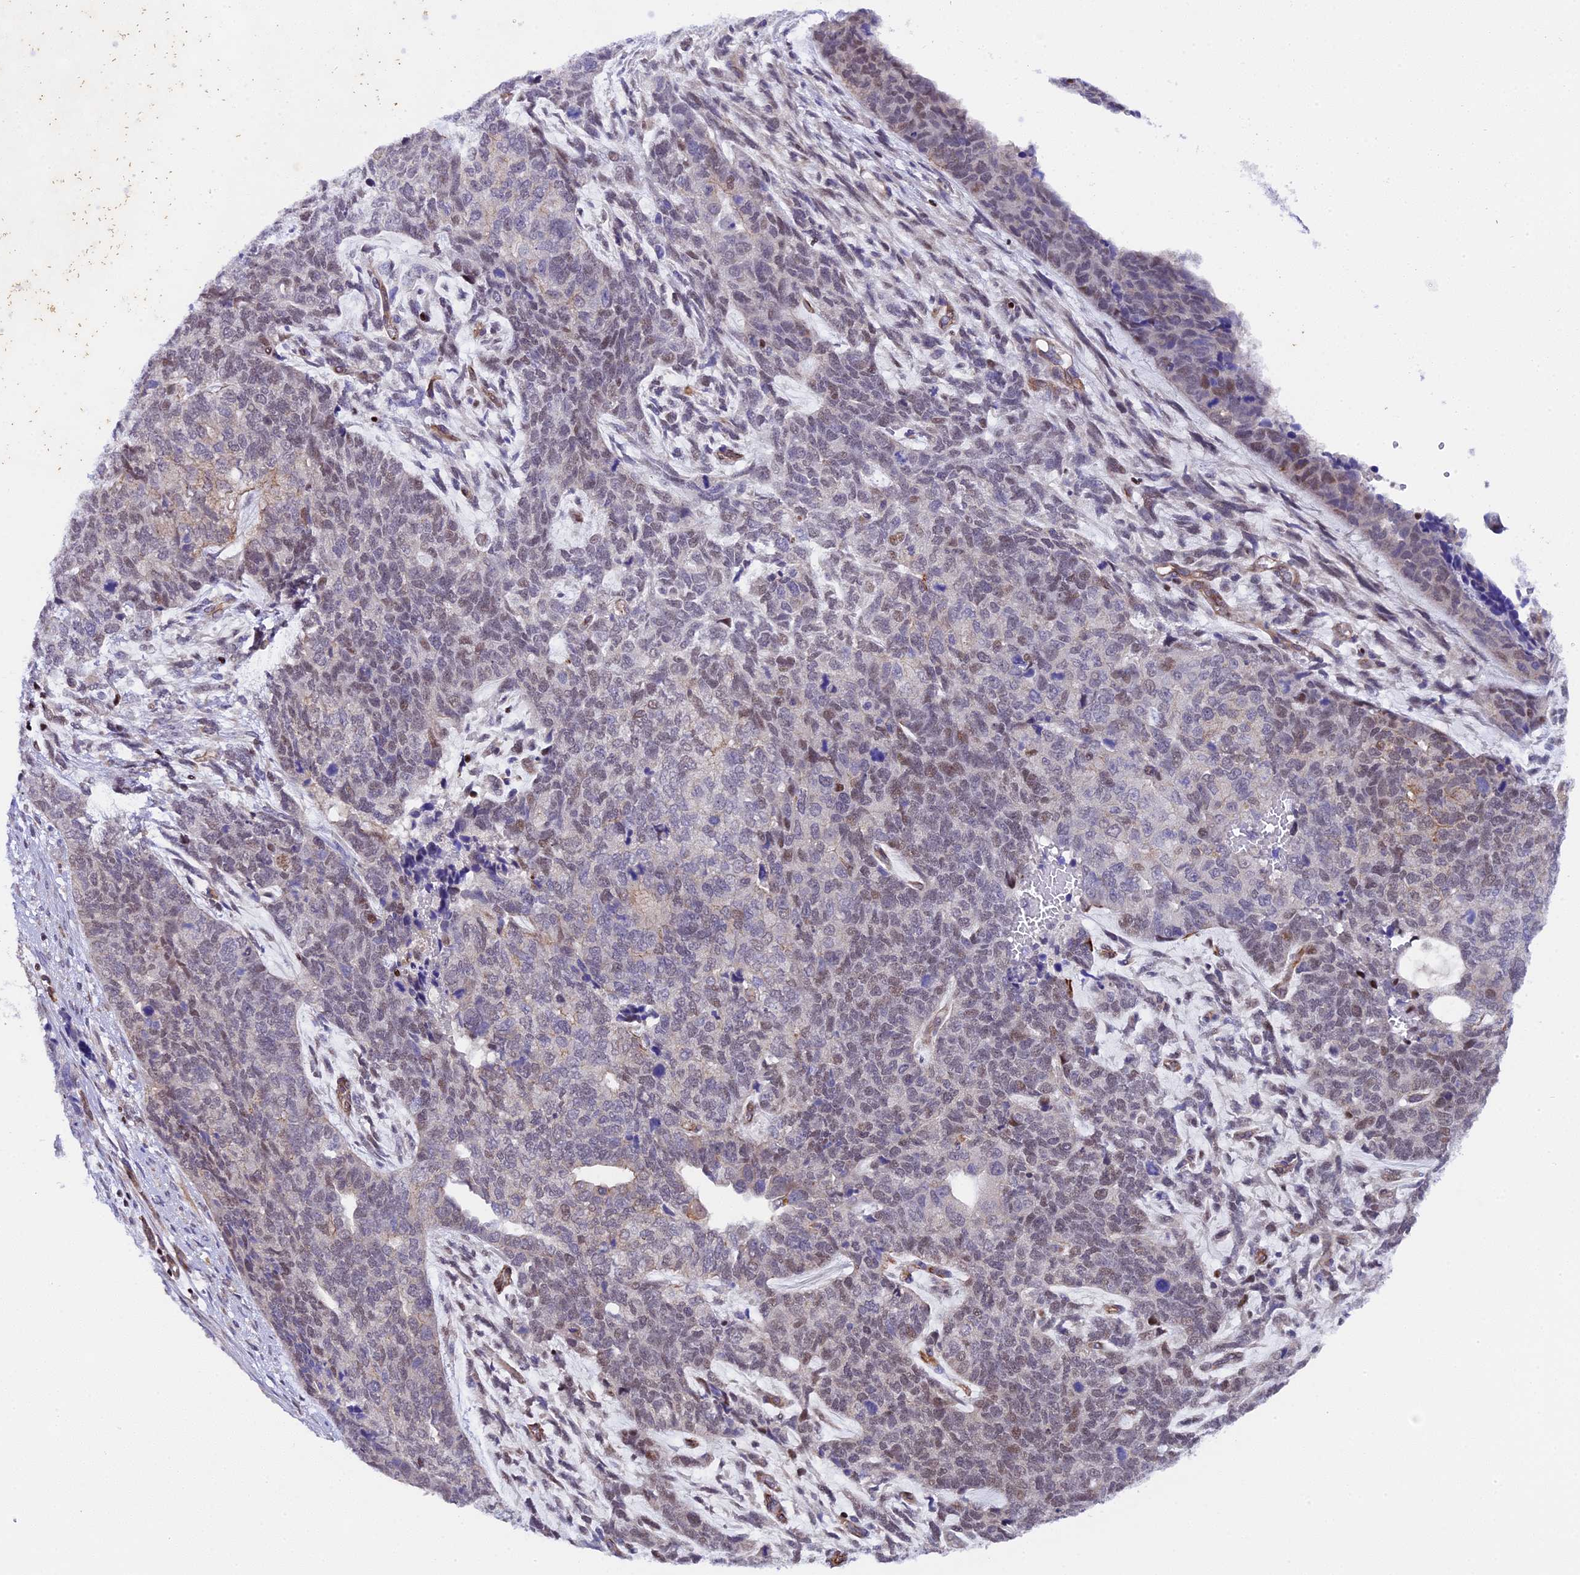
{"staining": {"intensity": "weak", "quantity": "25%-75%", "location": "nuclear"}, "tissue": "cervical cancer", "cell_type": "Tumor cells", "image_type": "cancer", "snomed": [{"axis": "morphology", "description": "Squamous cell carcinoma, NOS"}, {"axis": "topography", "description": "Cervix"}], "caption": "Protein expression analysis of human squamous cell carcinoma (cervical) reveals weak nuclear expression in approximately 25%-75% of tumor cells. The staining was performed using DAB, with brown indicating positive protein expression. Nuclei are stained blue with hematoxylin.", "gene": "SP4", "patient": {"sex": "female", "age": 63}}